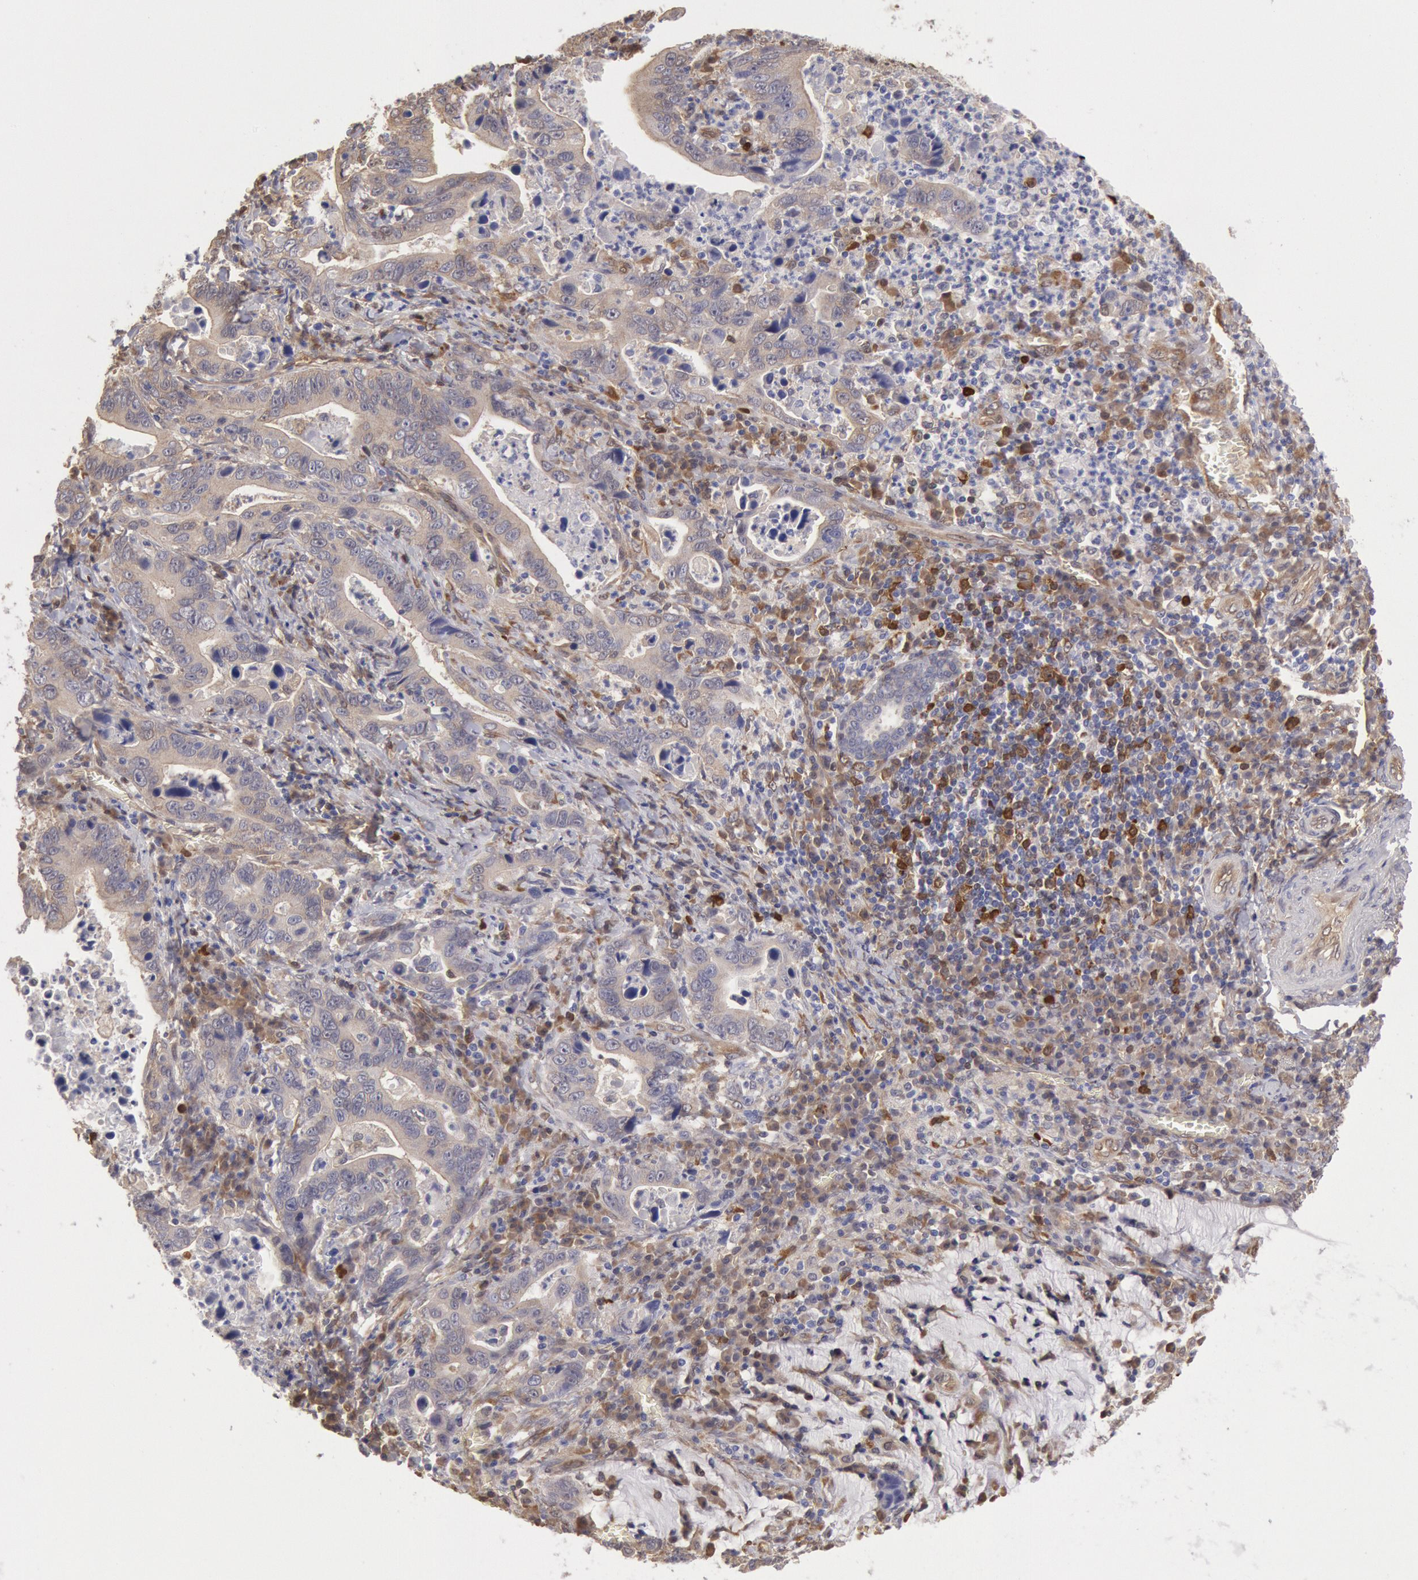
{"staining": {"intensity": "negative", "quantity": "none", "location": "none"}, "tissue": "stomach cancer", "cell_type": "Tumor cells", "image_type": "cancer", "snomed": [{"axis": "morphology", "description": "Adenocarcinoma, NOS"}, {"axis": "topography", "description": "Stomach, upper"}], "caption": "A histopathology image of stomach adenocarcinoma stained for a protein shows no brown staining in tumor cells.", "gene": "CCDC50", "patient": {"sex": "male", "age": 63}}